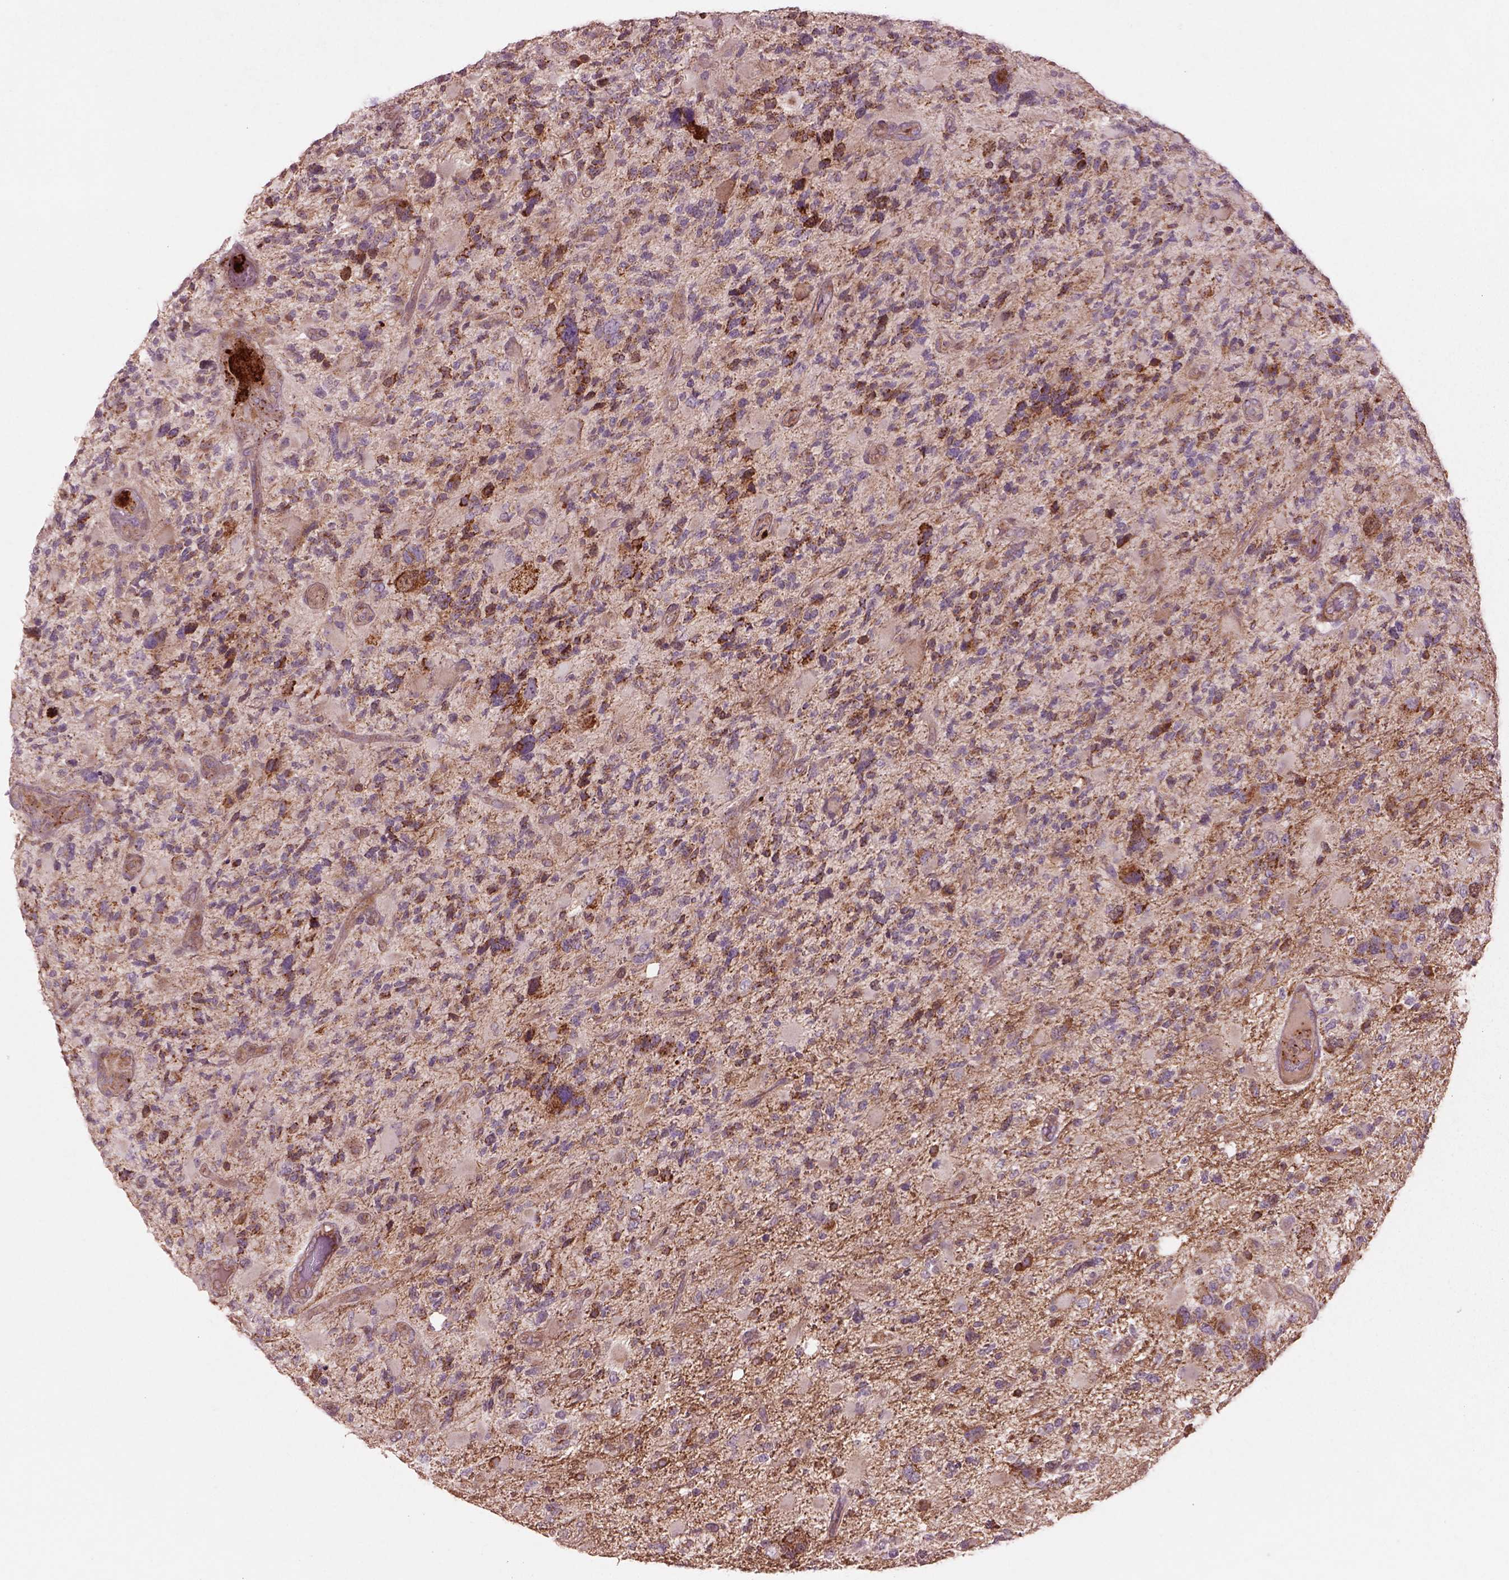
{"staining": {"intensity": "moderate", "quantity": "25%-75%", "location": "cytoplasmic/membranous"}, "tissue": "glioma", "cell_type": "Tumor cells", "image_type": "cancer", "snomed": [{"axis": "morphology", "description": "Glioma, malignant, High grade"}, {"axis": "topography", "description": "Brain"}], "caption": "About 25%-75% of tumor cells in glioma show moderate cytoplasmic/membranous protein staining as visualized by brown immunohistochemical staining.", "gene": "SLC25A5", "patient": {"sex": "female", "age": 71}}